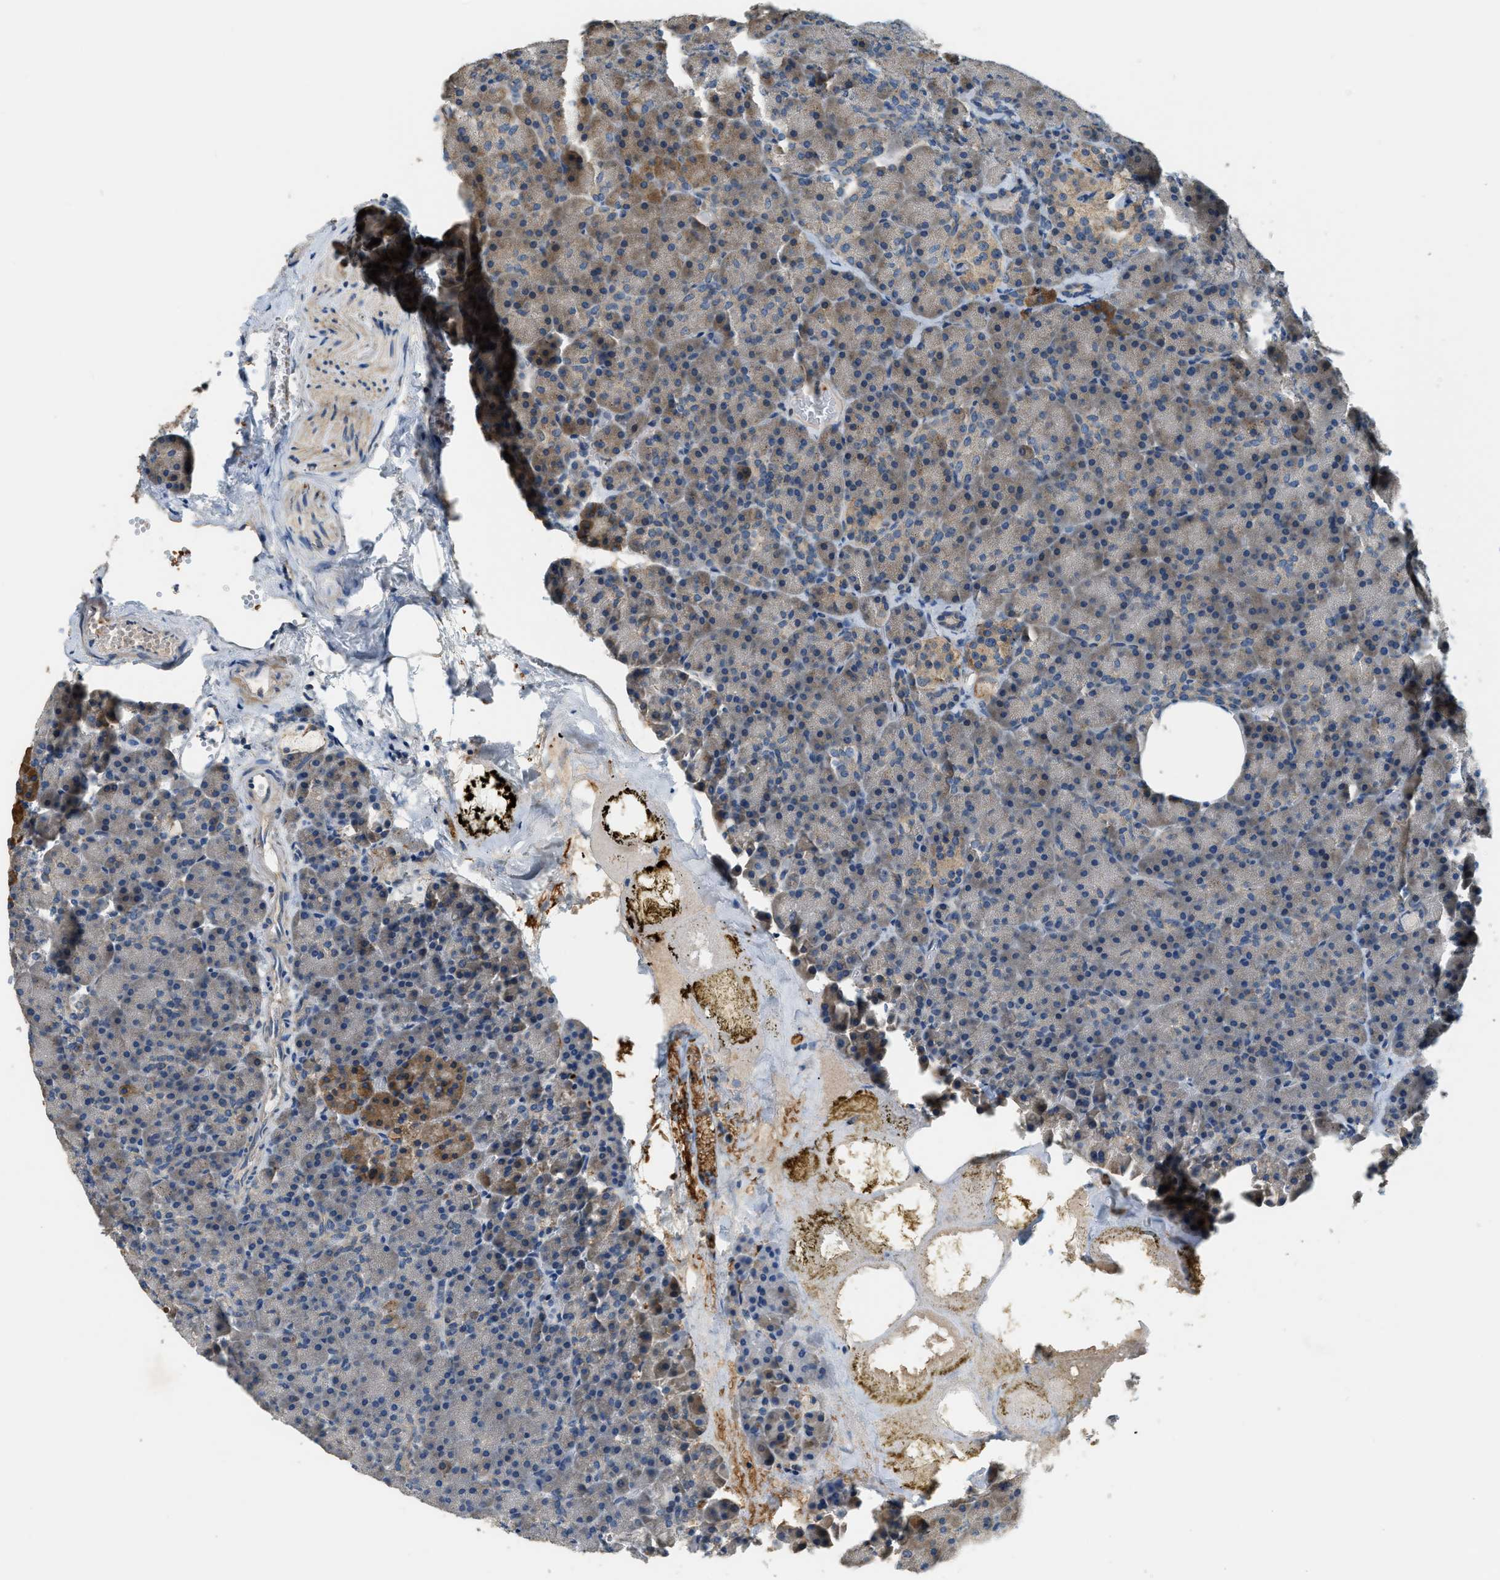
{"staining": {"intensity": "moderate", "quantity": ">75%", "location": "cytoplasmic/membranous"}, "tissue": "pancreas", "cell_type": "Exocrine glandular cells", "image_type": "normal", "snomed": [{"axis": "morphology", "description": "Normal tissue, NOS"}, {"axis": "morphology", "description": "Carcinoid, malignant, NOS"}, {"axis": "topography", "description": "Pancreas"}], "caption": "Benign pancreas demonstrates moderate cytoplasmic/membranous expression in about >75% of exocrine glandular cells.", "gene": "CFLAR", "patient": {"sex": "female", "age": 35}}